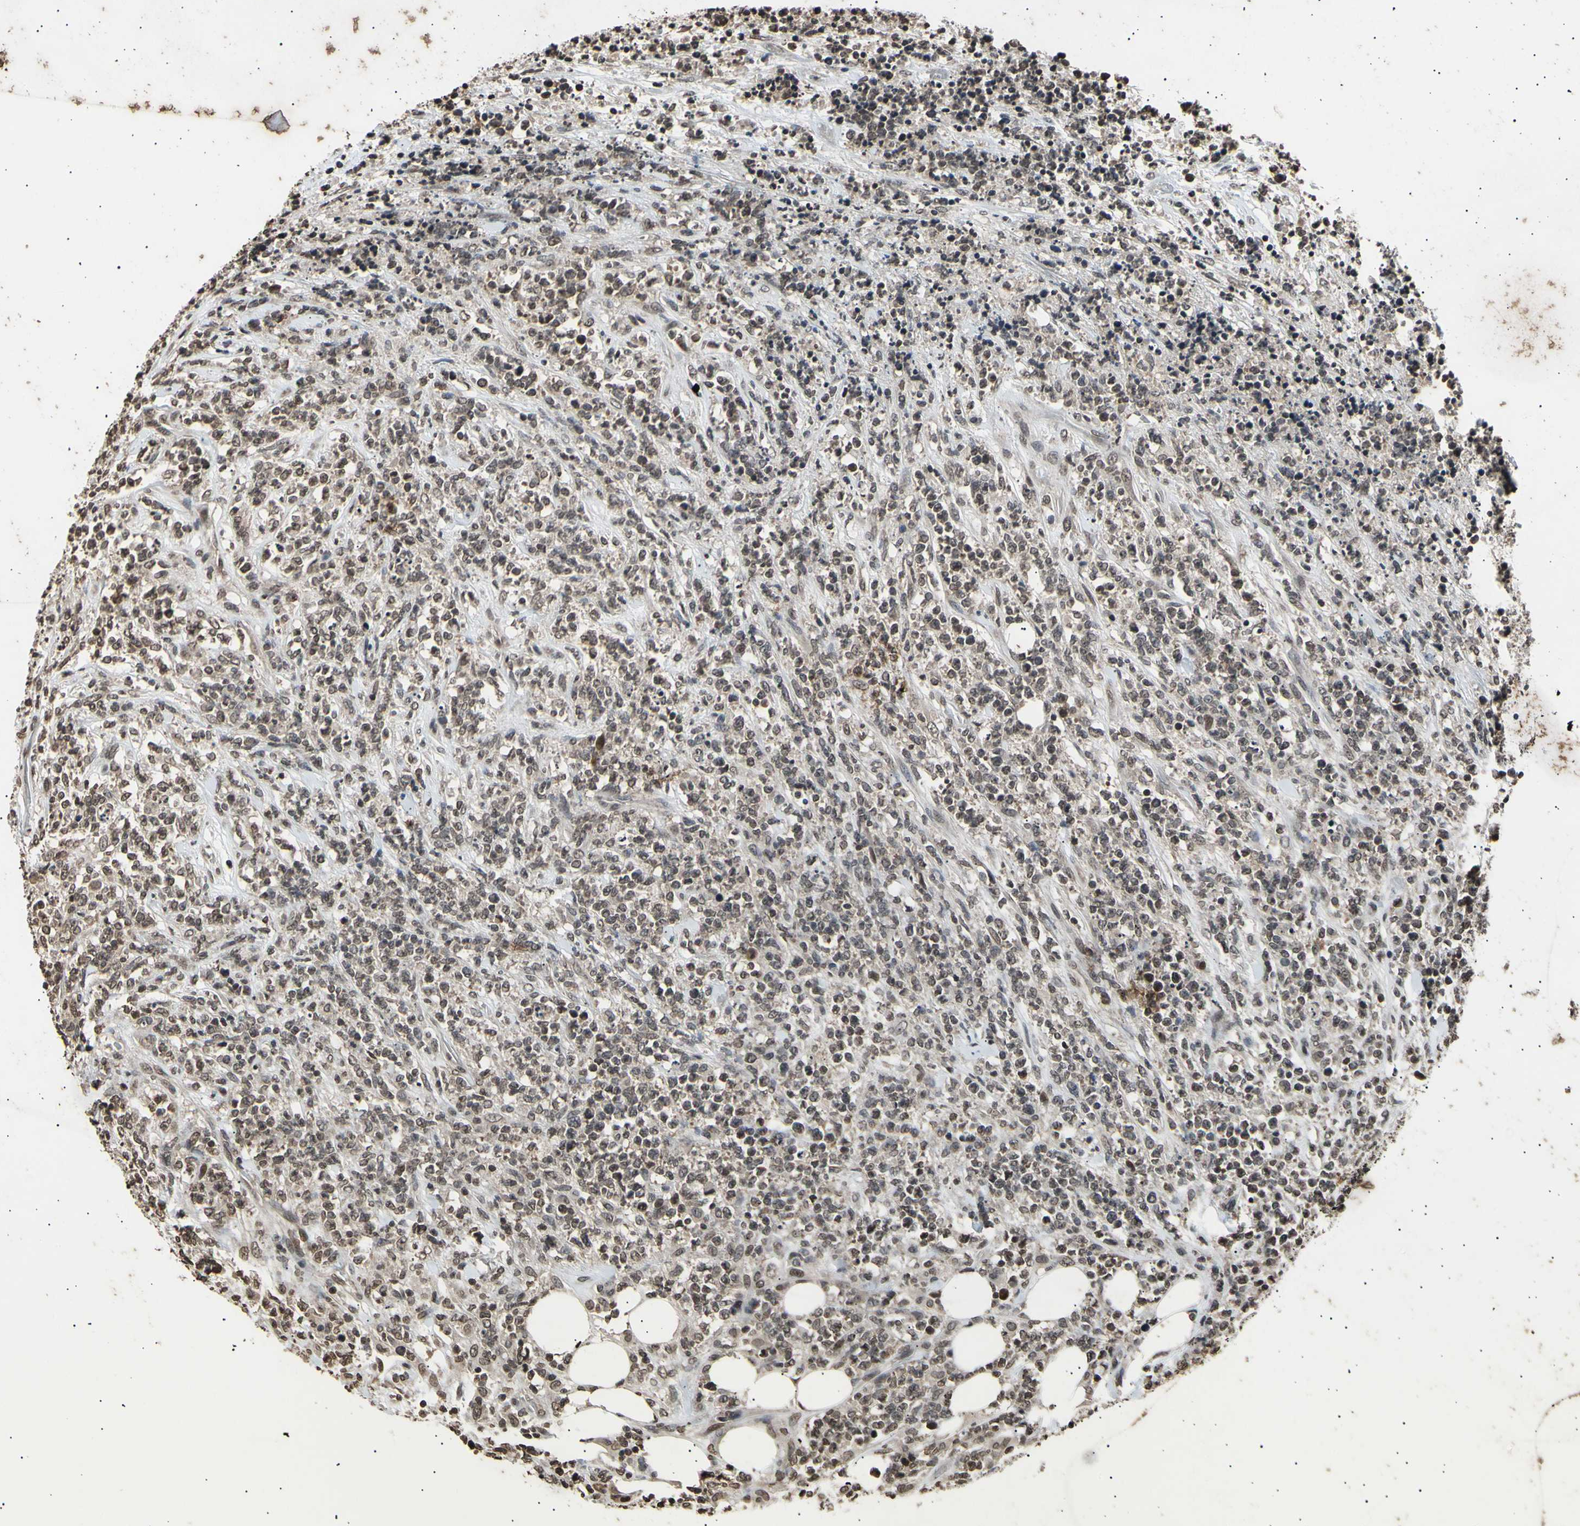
{"staining": {"intensity": "weak", "quantity": ">75%", "location": "nuclear"}, "tissue": "lymphoma", "cell_type": "Tumor cells", "image_type": "cancer", "snomed": [{"axis": "morphology", "description": "Malignant lymphoma, non-Hodgkin's type, High grade"}, {"axis": "topography", "description": "Soft tissue"}], "caption": "The photomicrograph demonstrates a brown stain indicating the presence of a protein in the nuclear of tumor cells in high-grade malignant lymphoma, non-Hodgkin's type.", "gene": "ANAPC7", "patient": {"sex": "male", "age": 18}}